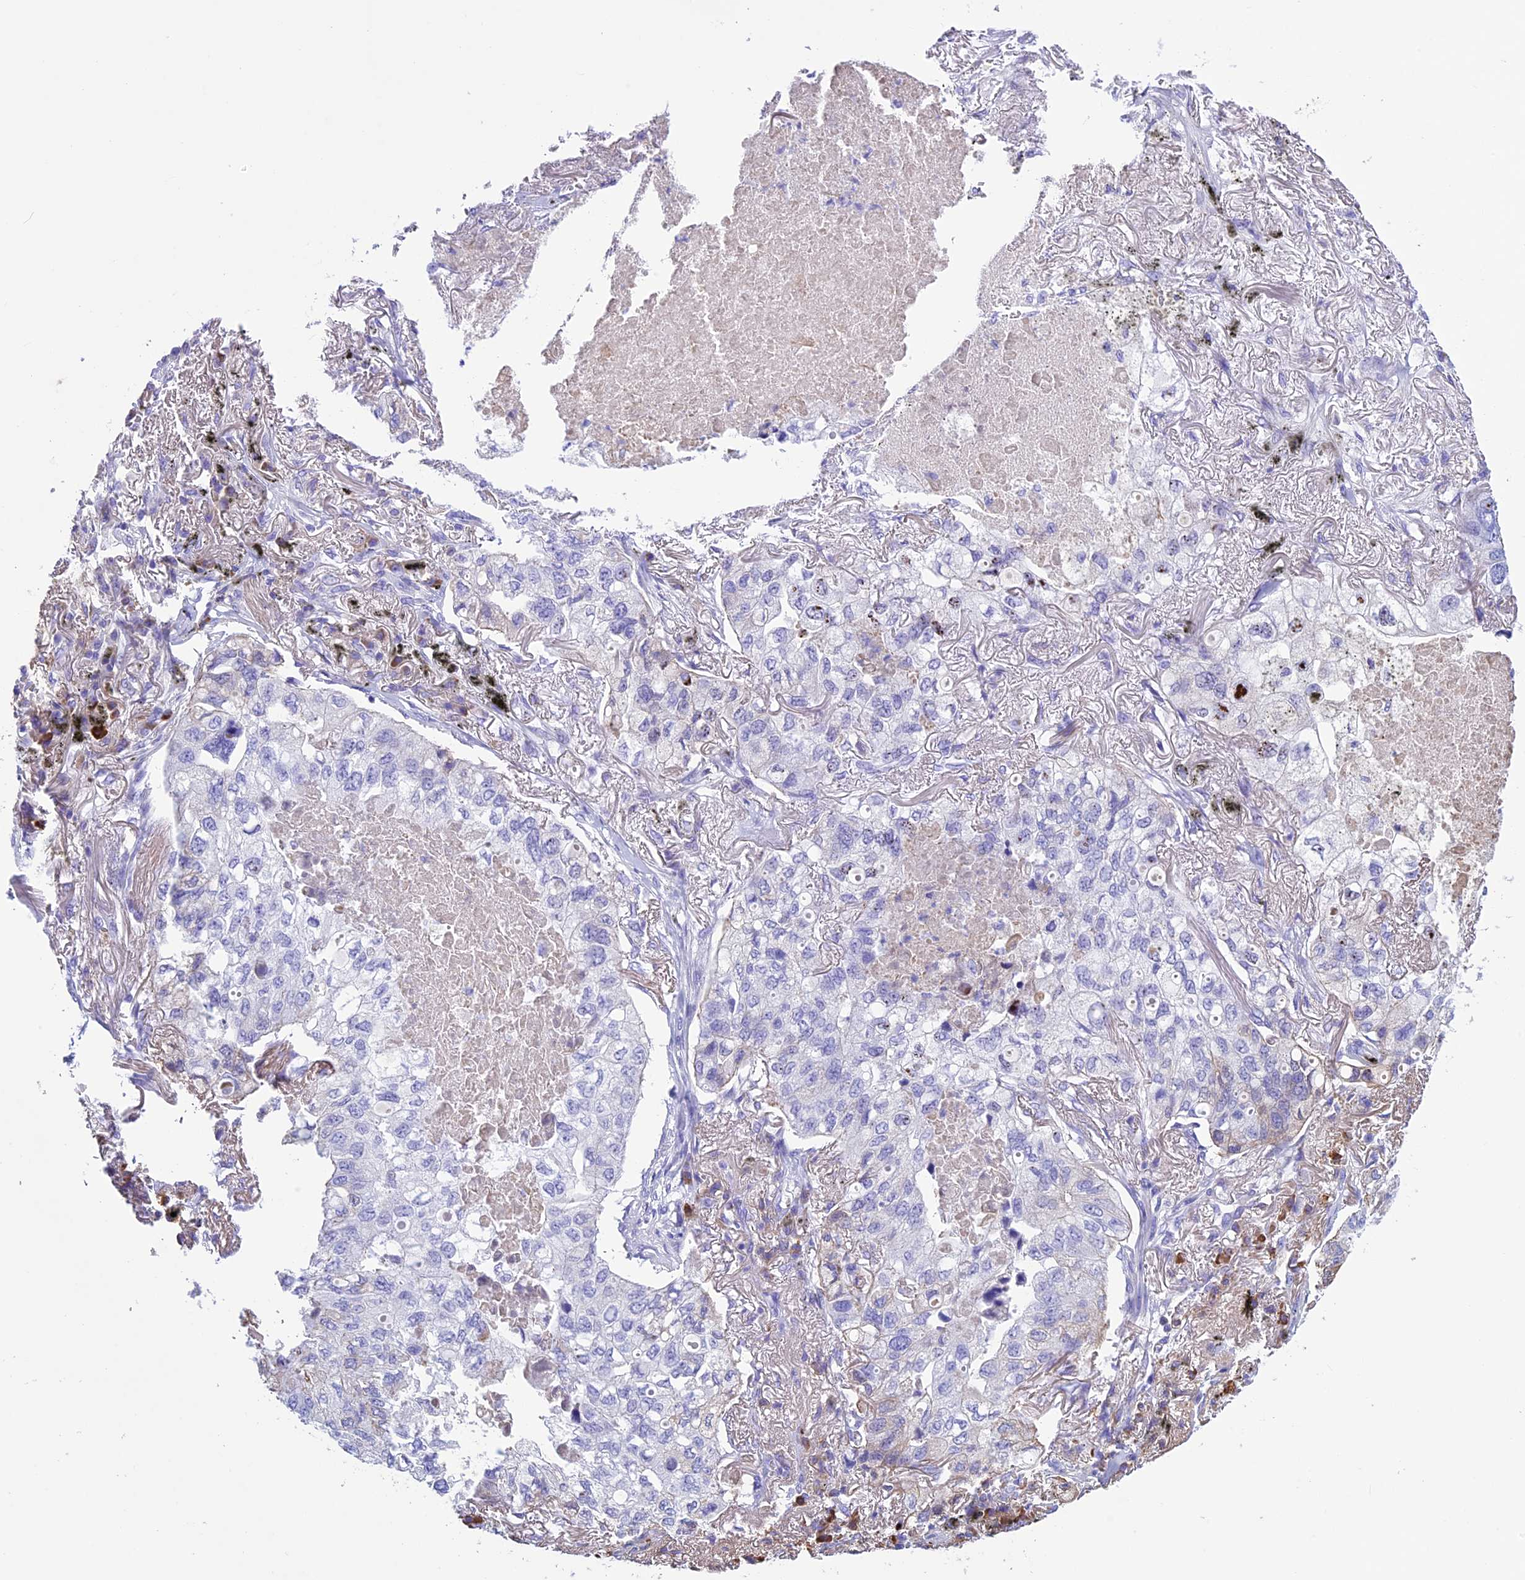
{"staining": {"intensity": "negative", "quantity": "none", "location": "none"}, "tissue": "lung cancer", "cell_type": "Tumor cells", "image_type": "cancer", "snomed": [{"axis": "morphology", "description": "Adenocarcinoma, NOS"}, {"axis": "topography", "description": "Lung"}], "caption": "High power microscopy histopathology image of an immunohistochemistry photomicrograph of lung adenocarcinoma, revealing no significant expression in tumor cells.", "gene": "IGSF6", "patient": {"sex": "male", "age": 65}}